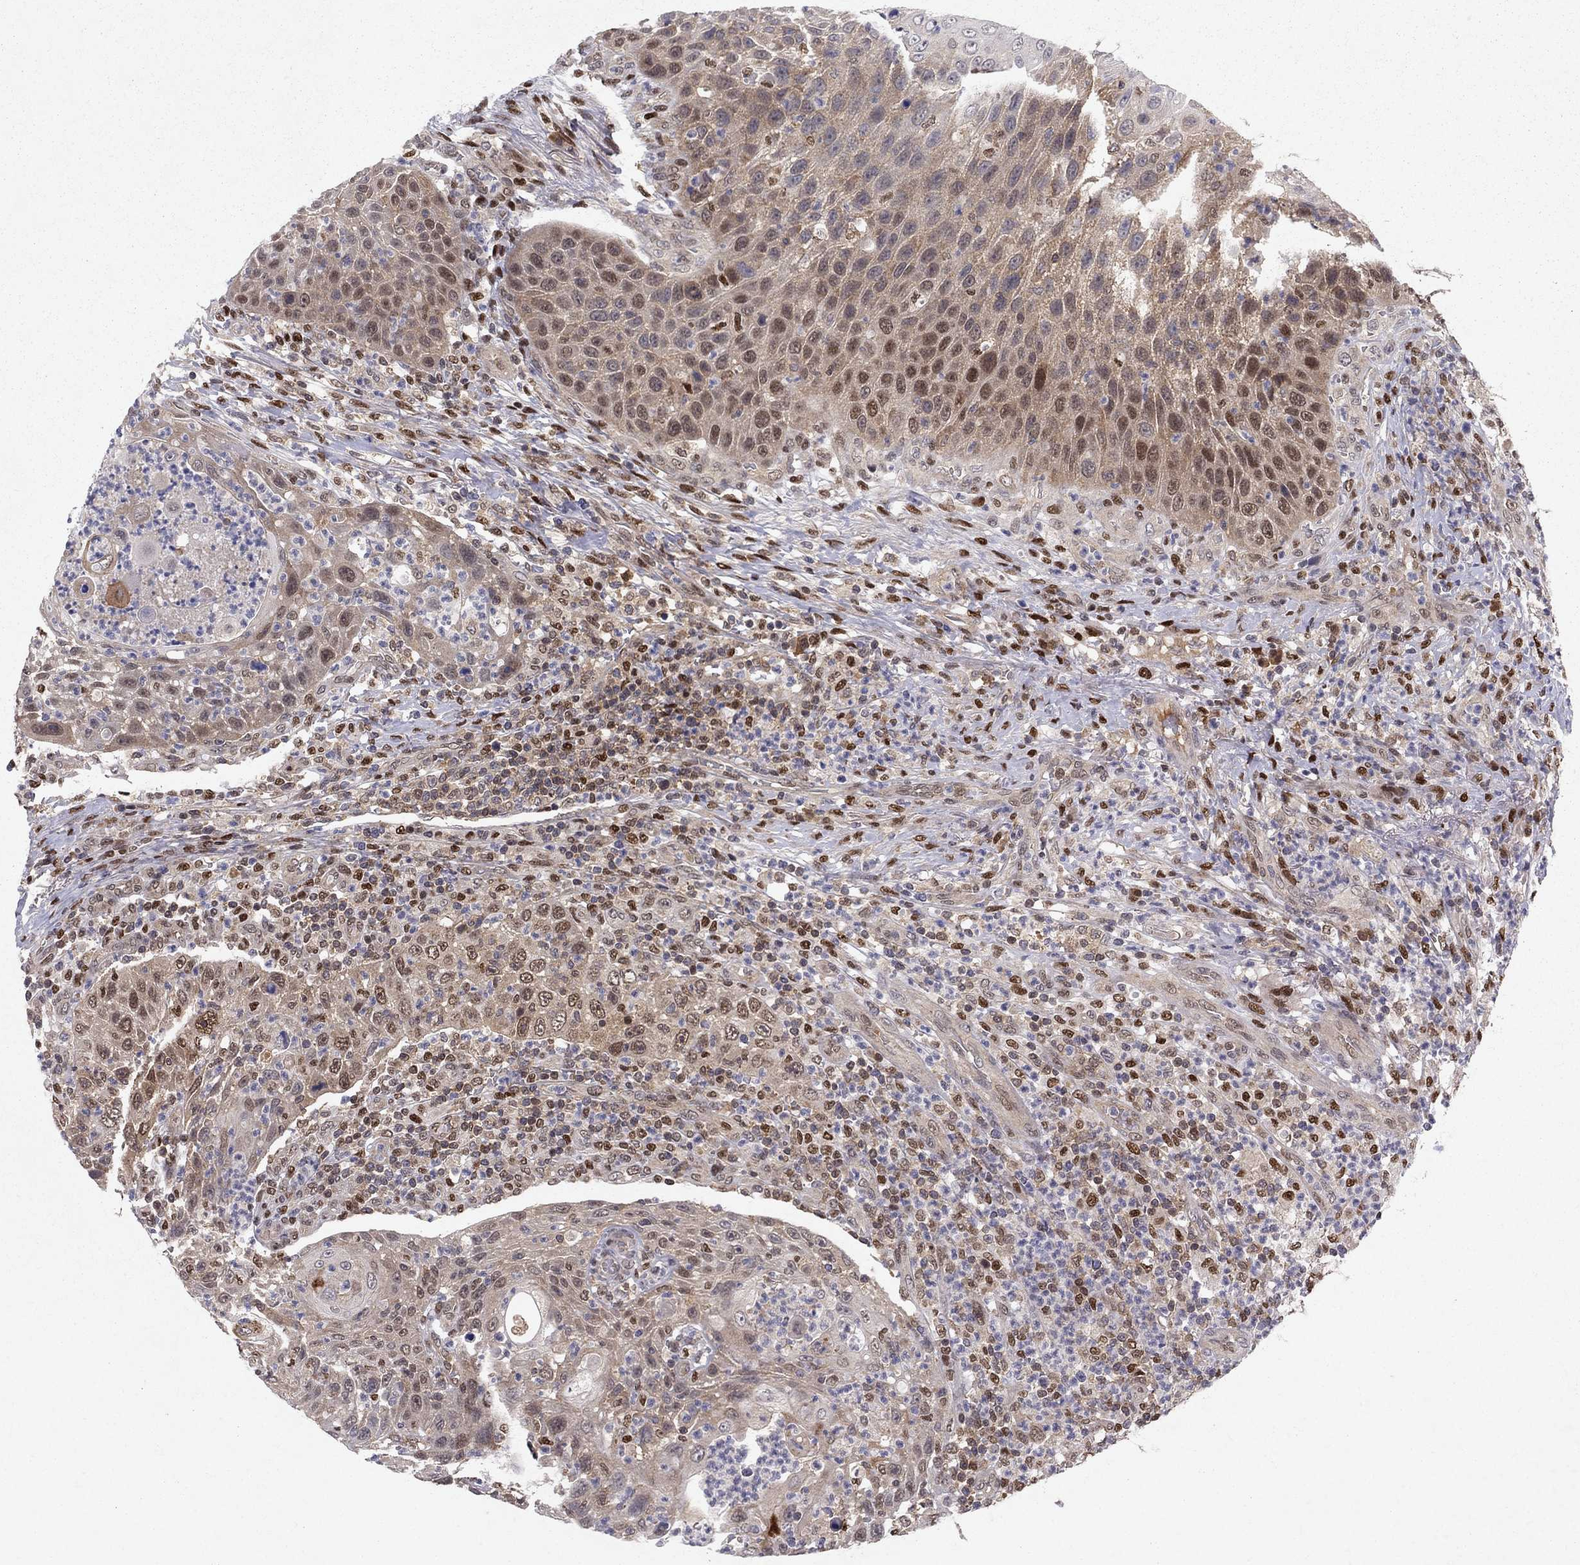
{"staining": {"intensity": "moderate", "quantity": "<25%", "location": "cytoplasmic/membranous"}, "tissue": "head and neck cancer", "cell_type": "Tumor cells", "image_type": "cancer", "snomed": [{"axis": "morphology", "description": "Squamous cell carcinoma, NOS"}, {"axis": "topography", "description": "Head-Neck"}], "caption": "Human head and neck cancer (squamous cell carcinoma) stained with a brown dye shows moderate cytoplasmic/membranous positive staining in about <25% of tumor cells.", "gene": "CRTC1", "patient": {"sex": "male", "age": 69}}